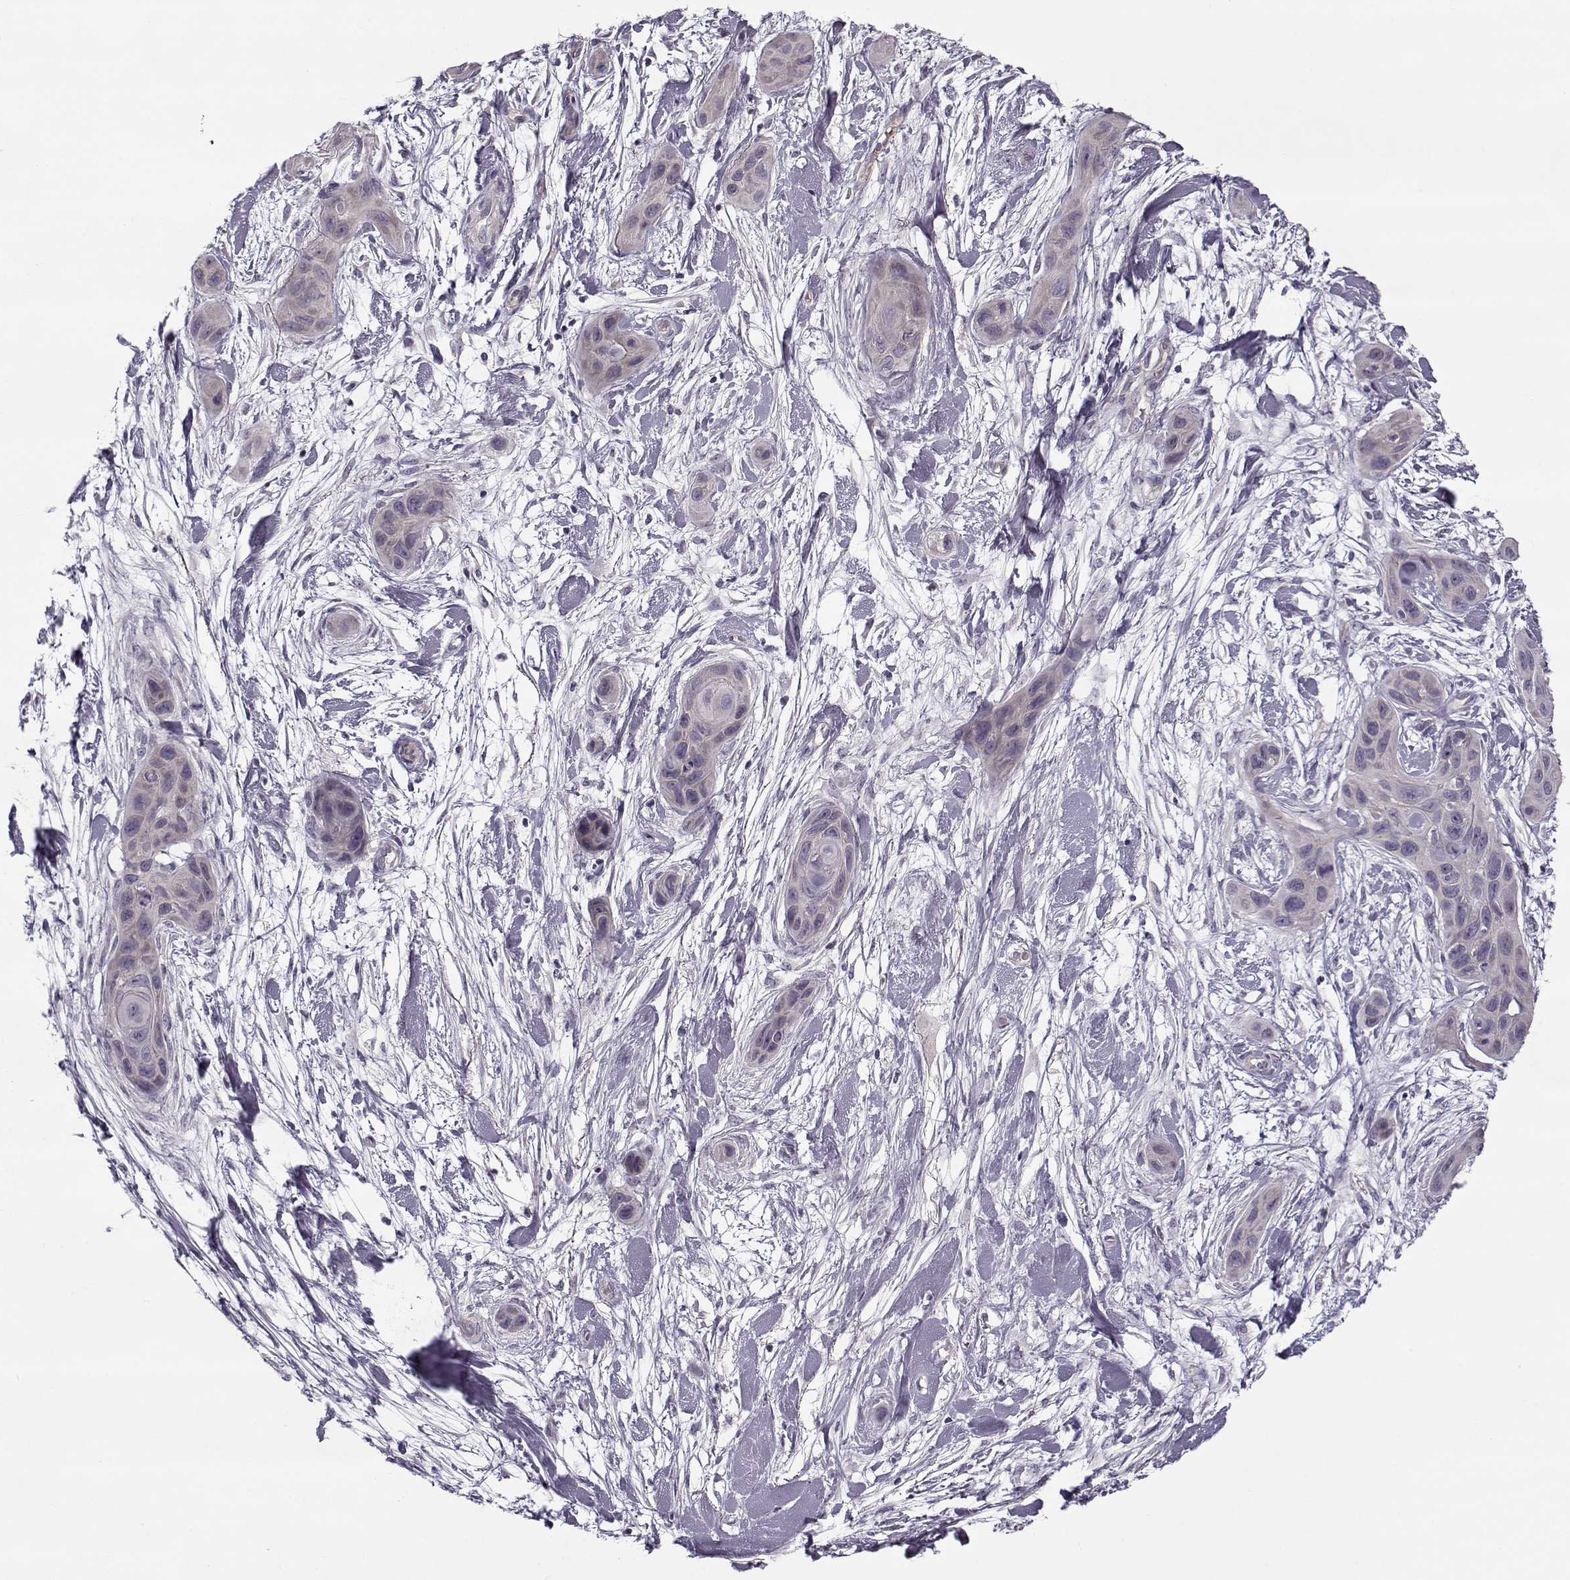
{"staining": {"intensity": "negative", "quantity": "none", "location": "none"}, "tissue": "skin cancer", "cell_type": "Tumor cells", "image_type": "cancer", "snomed": [{"axis": "morphology", "description": "Squamous cell carcinoma, NOS"}, {"axis": "topography", "description": "Skin"}], "caption": "Protein analysis of skin squamous cell carcinoma reveals no significant expression in tumor cells.", "gene": "PNMT", "patient": {"sex": "male", "age": 79}}